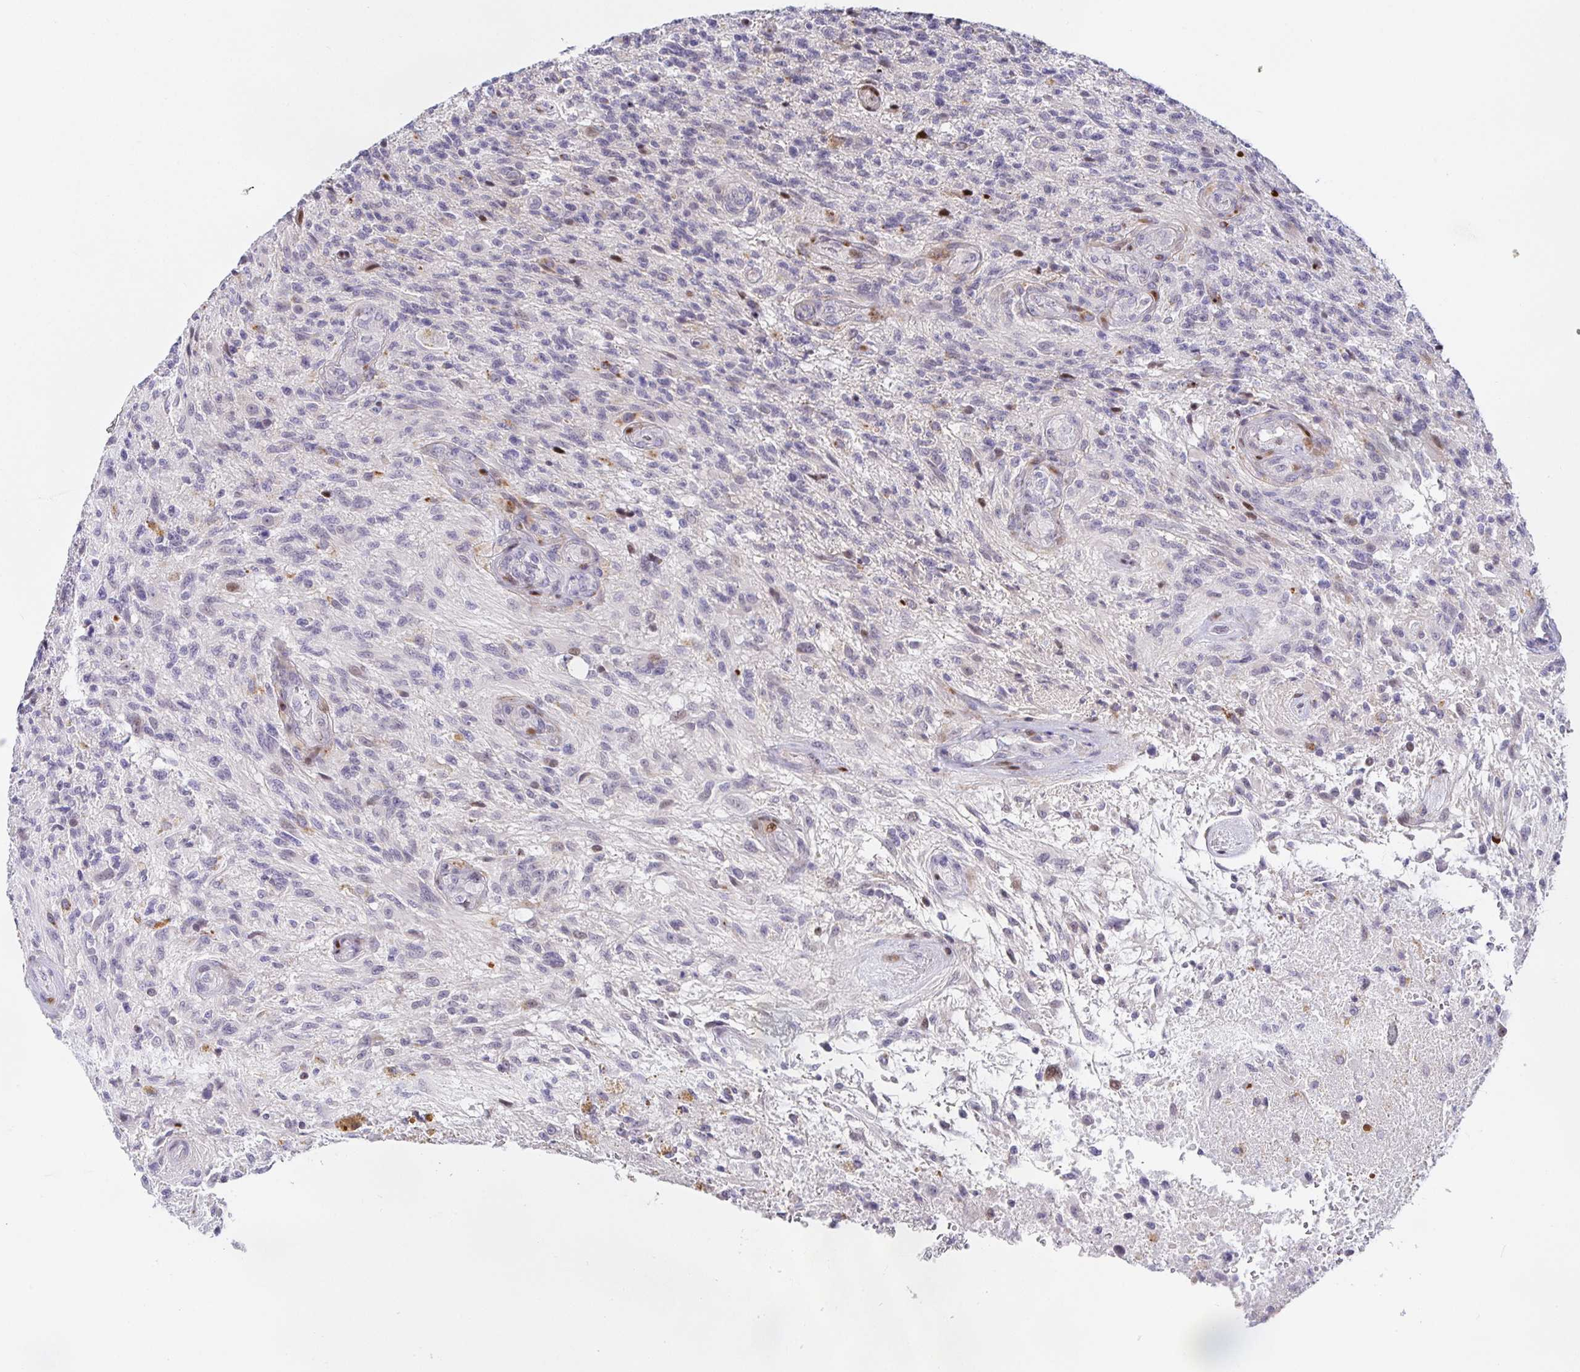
{"staining": {"intensity": "negative", "quantity": "none", "location": "none"}, "tissue": "glioma", "cell_type": "Tumor cells", "image_type": "cancer", "snomed": [{"axis": "morphology", "description": "Glioma, malignant, High grade"}, {"axis": "topography", "description": "Brain"}], "caption": "A photomicrograph of high-grade glioma (malignant) stained for a protein shows no brown staining in tumor cells.", "gene": "KBTBD13", "patient": {"sex": "male", "age": 56}}